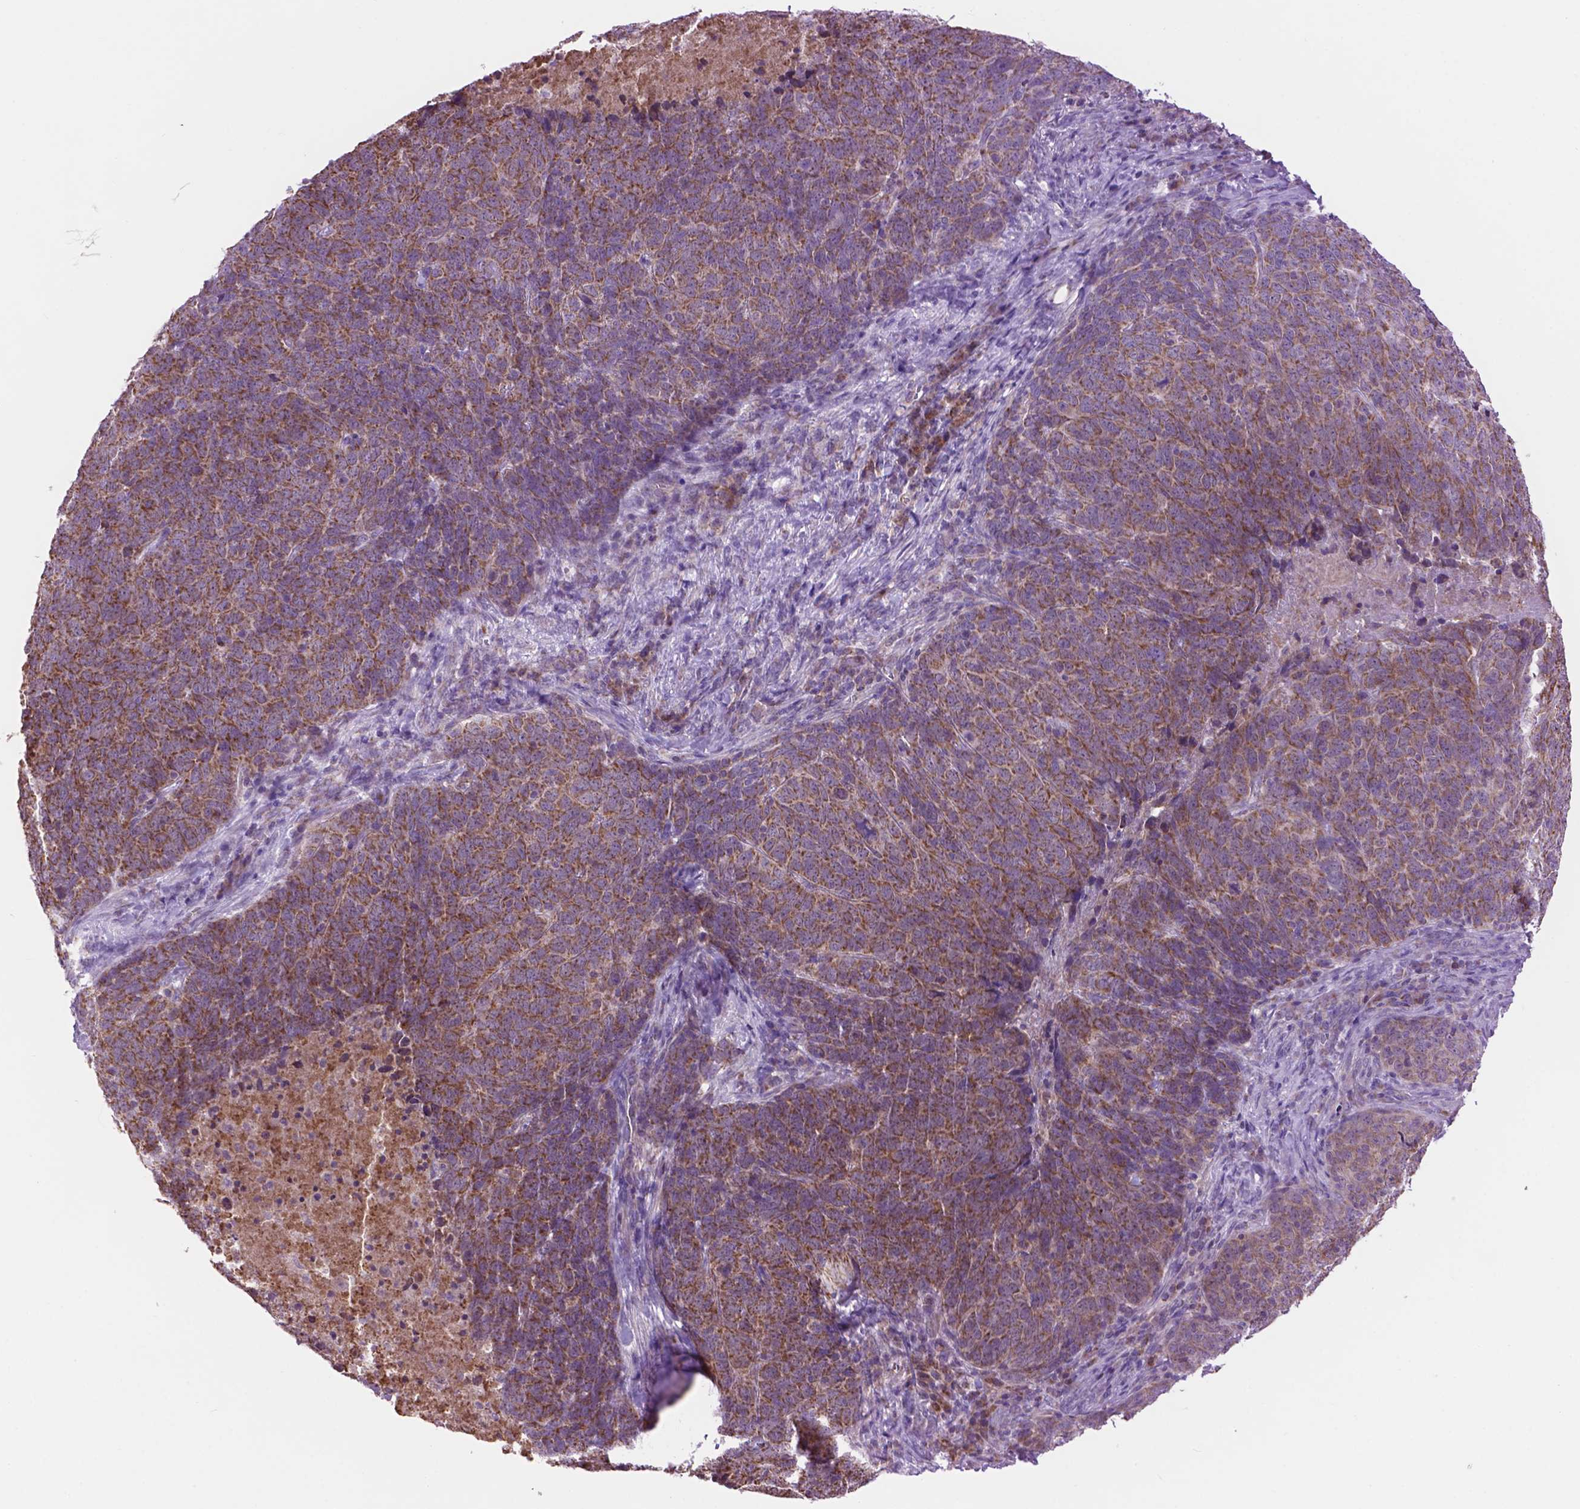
{"staining": {"intensity": "strong", "quantity": ">75%", "location": "cytoplasmic/membranous"}, "tissue": "skin cancer", "cell_type": "Tumor cells", "image_type": "cancer", "snomed": [{"axis": "morphology", "description": "Squamous cell carcinoma, NOS"}, {"axis": "topography", "description": "Skin"}, {"axis": "topography", "description": "Anal"}], "caption": "Skin squamous cell carcinoma tissue shows strong cytoplasmic/membranous positivity in about >75% of tumor cells, visualized by immunohistochemistry.", "gene": "PYCR3", "patient": {"sex": "female", "age": 51}}